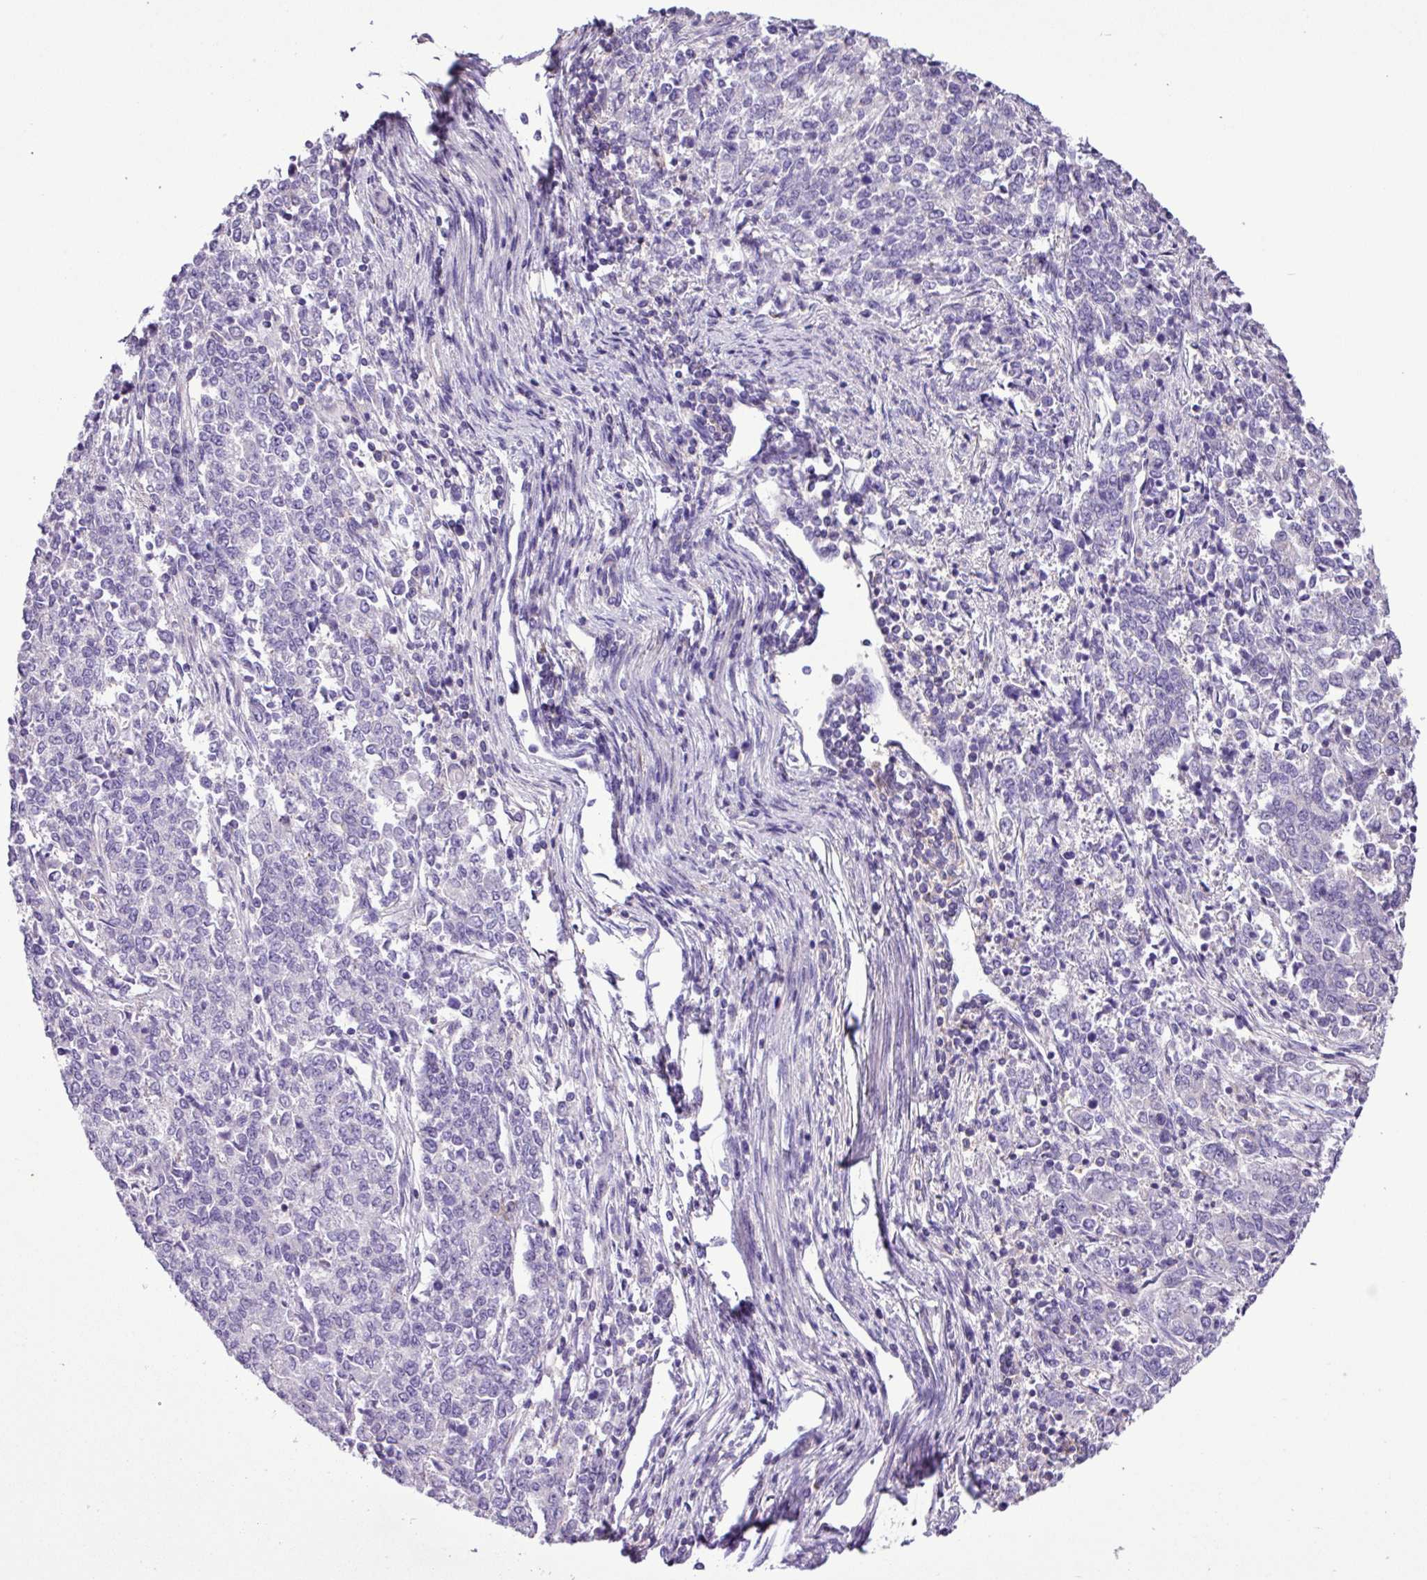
{"staining": {"intensity": "negative", "quantity": "none", "location": "none"}, "tissue": "endometrial cancer", "cell_type": "Tumor cells", "image_type": "cancer", "snomed": [{"axis": "morphology", "description": "Adenocarcinoma, NOS"}, {"axis": "topography", "description": "Endometrium"}], "caption": "Immunohistochemical staining of adenocarcinoma (endometrial) demonstrates no significant expression in tumor cells.", "gene": "ZNF334", "patient": {"sex": "female", "age": 50}}